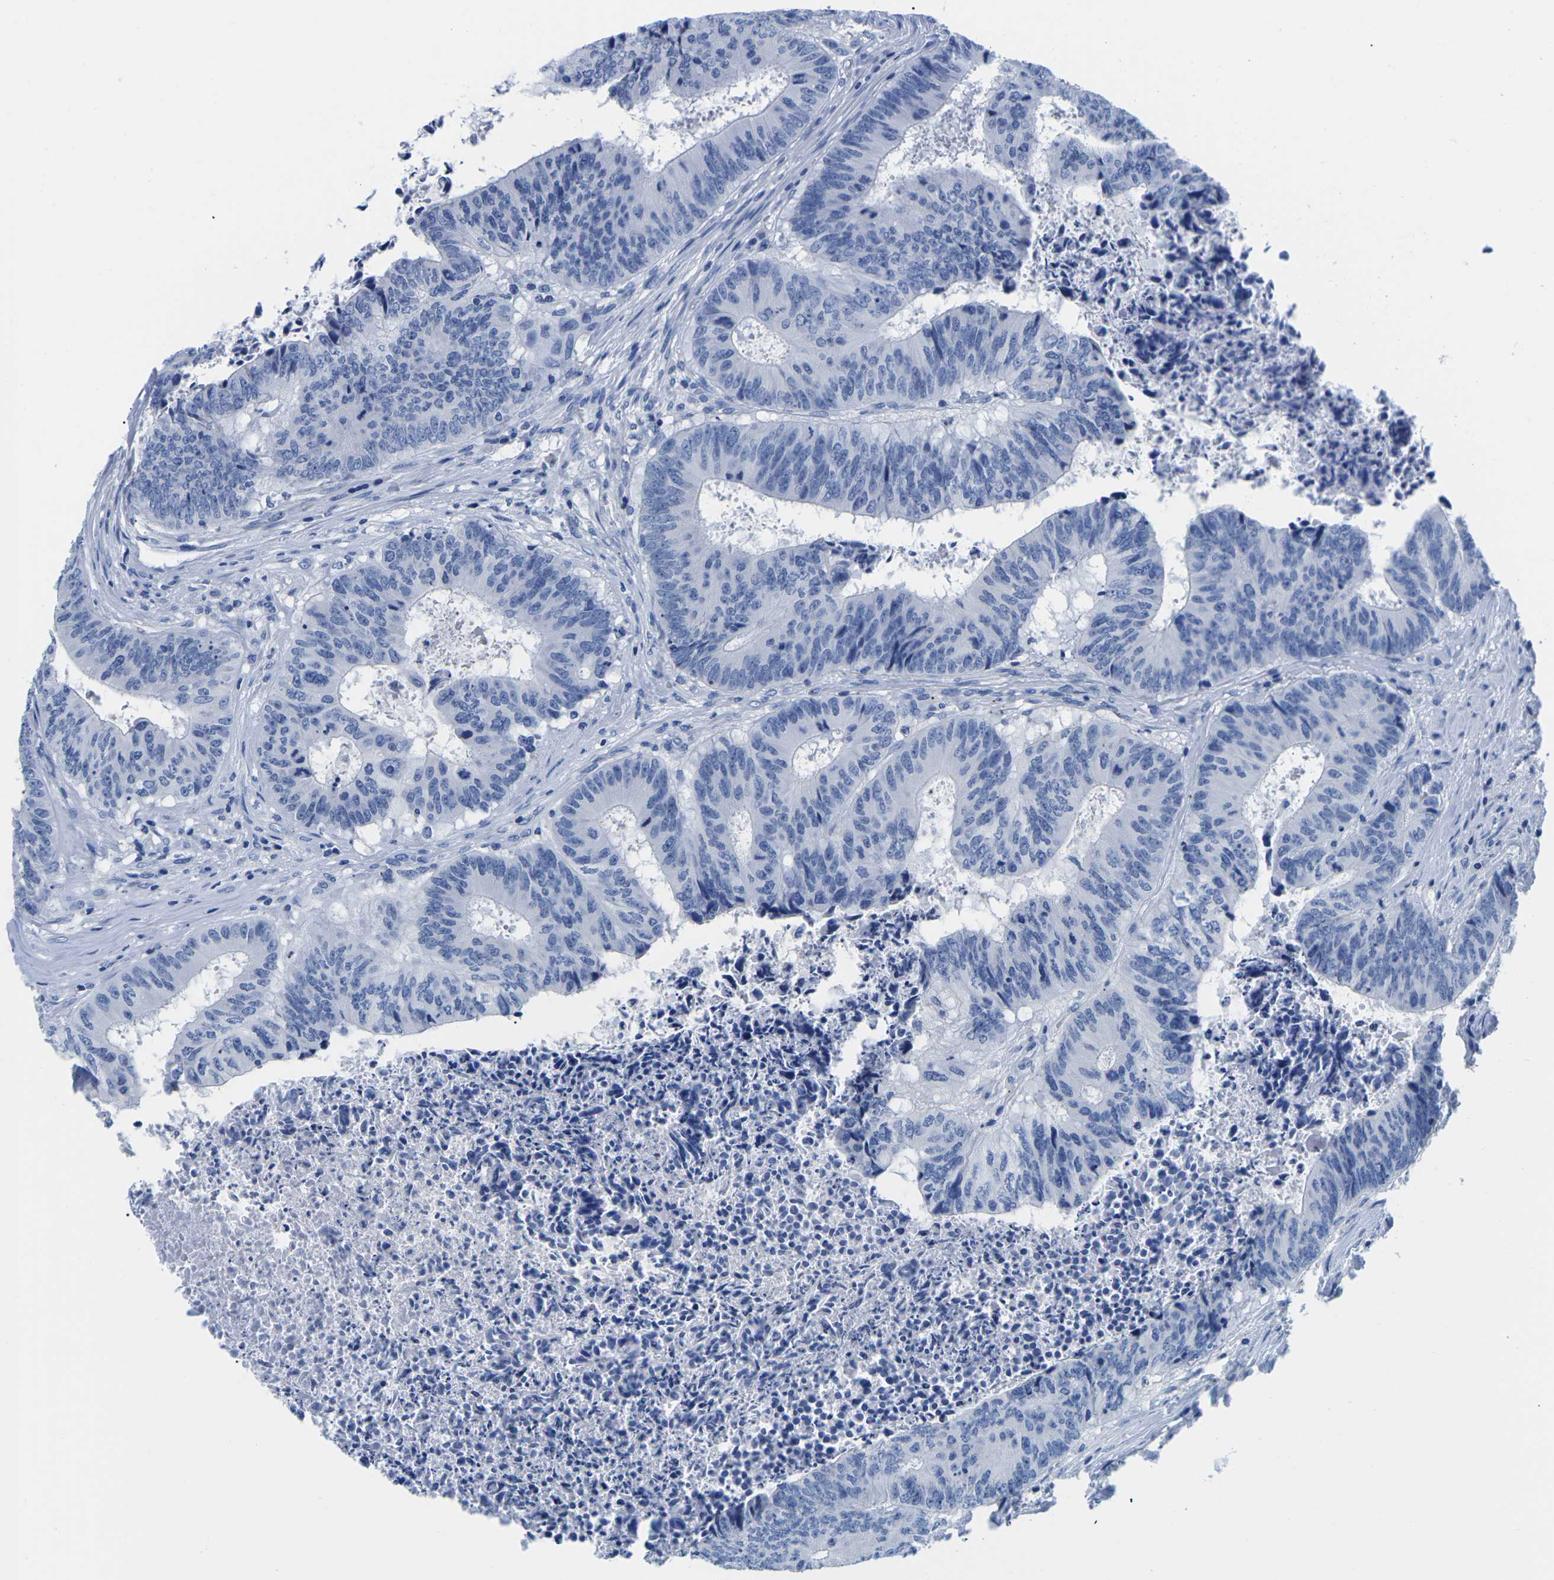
{"staining": {"intensity": "negative", "quantity": "none", "location": "none"}, "tissue": "colorectal cancer", "cell_type": "Tumor cells", "image_type": "cancer", "snomed": [{"axis": "morphology", "description": "Adenocarcinoma, NOS"}, {"axis": "topography", "description": "Rectum"}], "caption": "Immunohistochemistry image of human colorectal cancer stained for a protein (brown), which shows no staining in tumor cells. Brightfield microscopy of immunohistochemistry stained with DAB (3,3'-diaminobenzidine) (brown) and hematoxylin (blue), captured at high magnification.", "gene": "CYP1A2", "patient": {"sex": "male", "age": 72}}